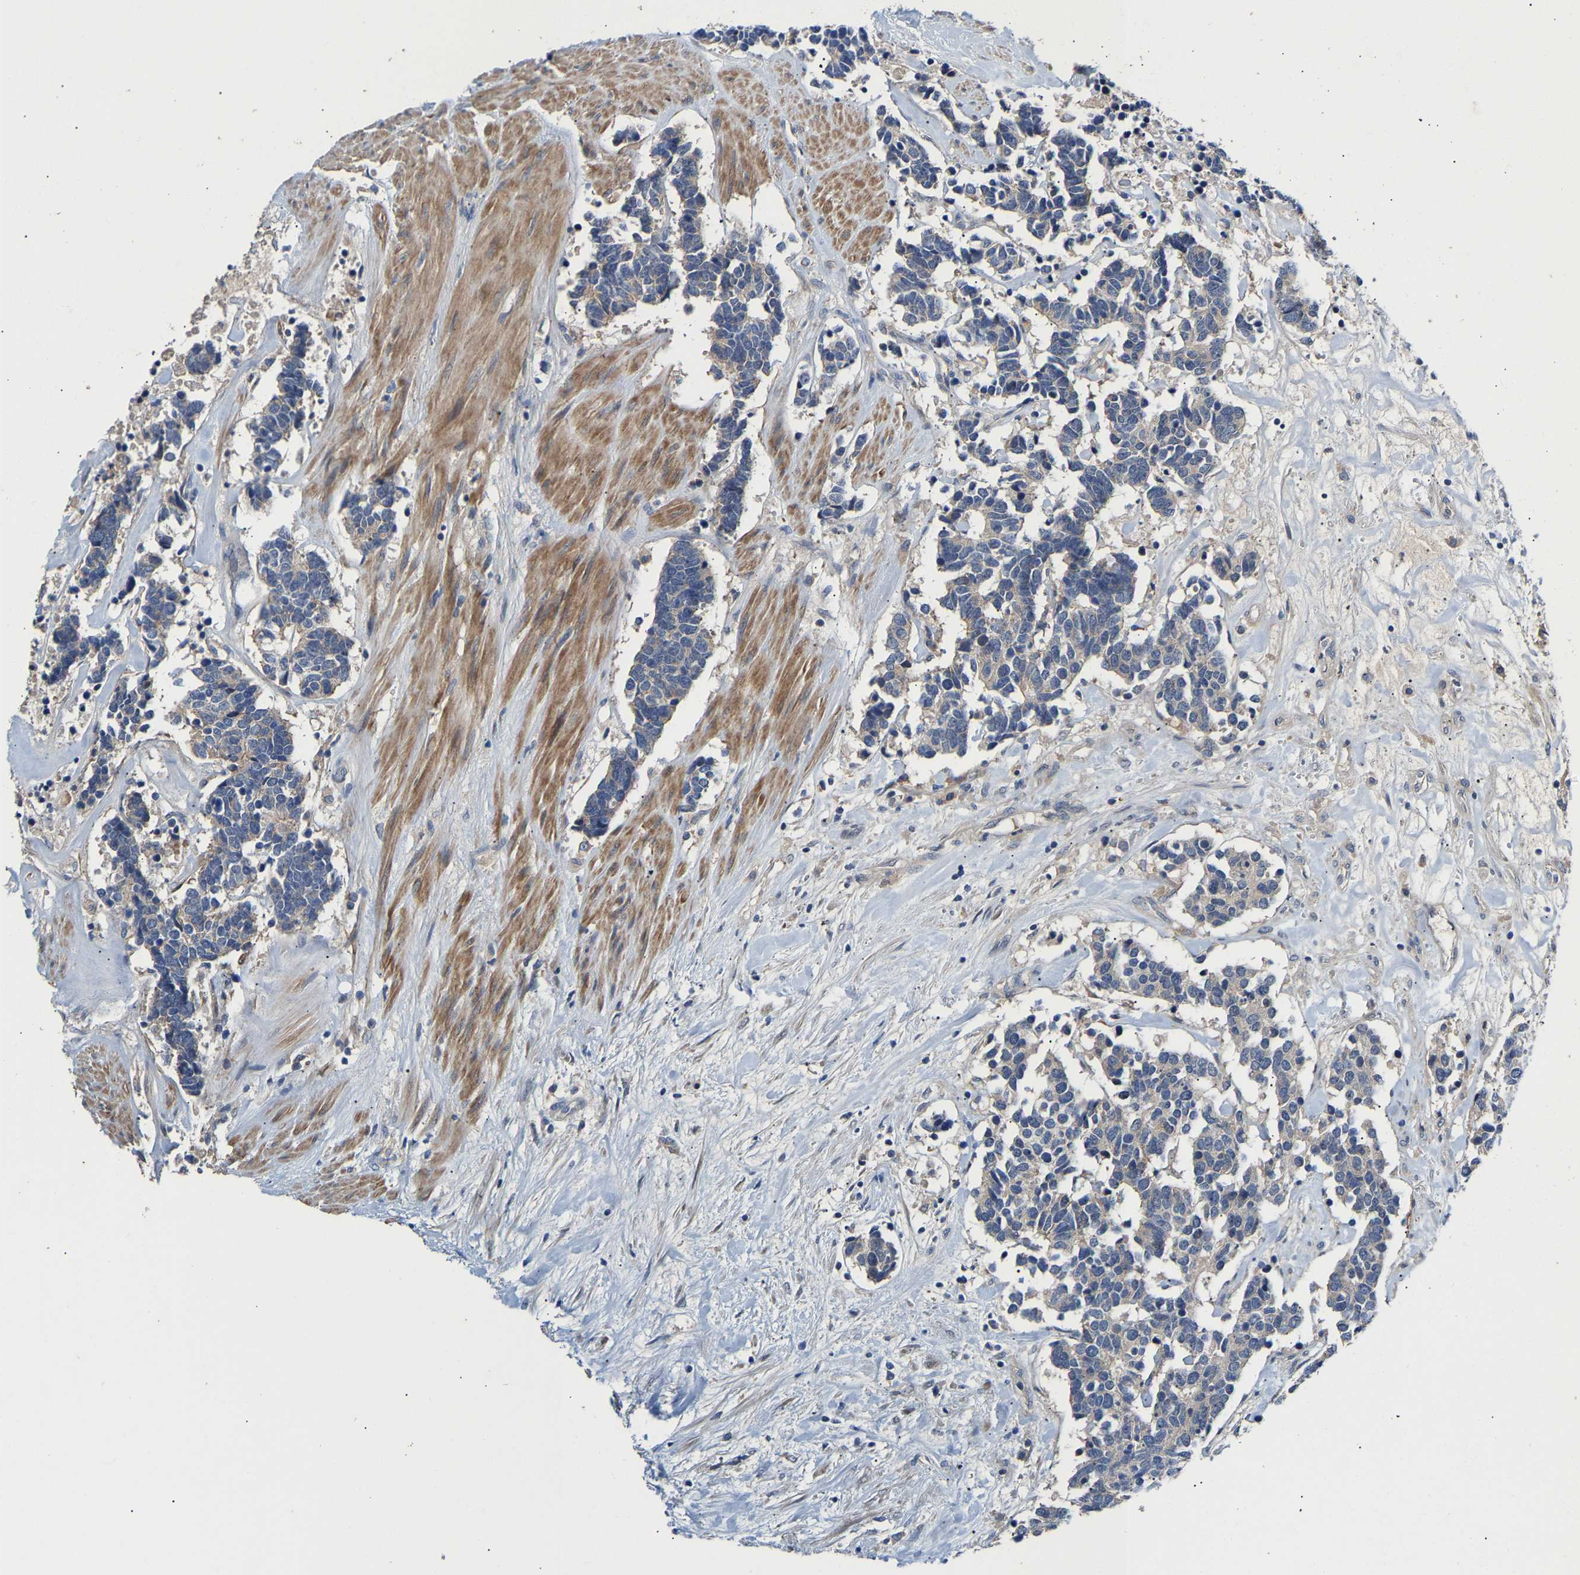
{"staining": {"intensity": "negative", "quantity": "none", "location": "none"}, "tissue": "carcinoid", "cell_type": "Tumor cells", "image_type": "cancer", "snomed": [{"axis": "morphology", "description": "Carcinoma, NOS"}, {"axis": "morphology", "description": "Carcinoid, malignant, NOS"}, {"axis": "topography", "description": "Urinary bladder"}], "caption": "This is an IHC photomicrograph of human carcinoma. There is no staining in tumor cells.", "gene": "KASH5", "patient": {"sex": "male", "age": 57}}